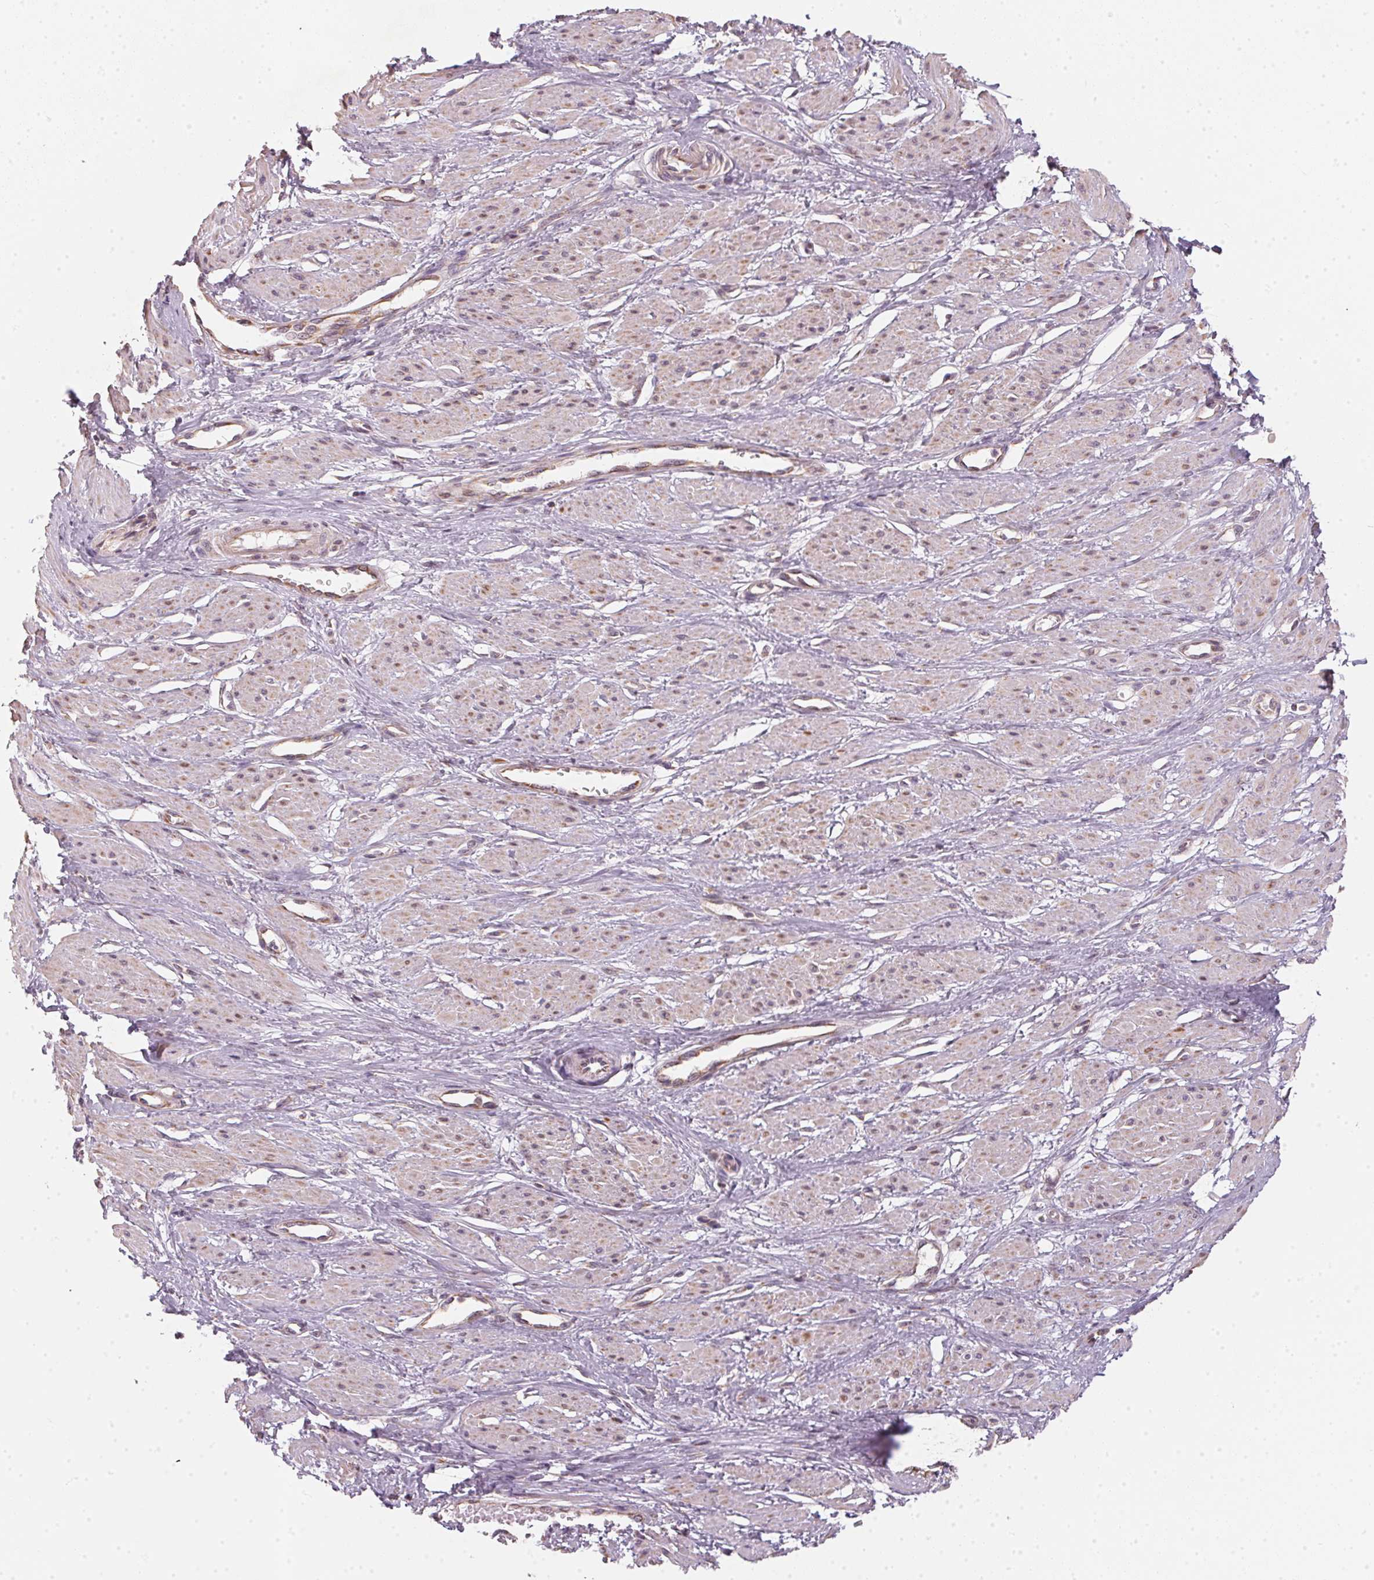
{"staining": {"intensity": "weak", "quantity": ">75%", "location": "cytoplasmic/membranous"}, "tissue": "smooth muscle", "cell_type": "Smooth muscle cells", "image_type": "normal", "snomed": [{"axis": "morphology", "description": "Normal tissue, NOS"}, {"axis": "topography", "description": "Smooth muscle"}, {"axis": "topography", "description": "Uterus"}], "caption": "Weak cytoplasmic/membranous expression is identified in about >75% of smooth muscle cells in normal smooth muscle.", "gene": "MATCAP1", "patient": {"sex": "female", "age": 39}}